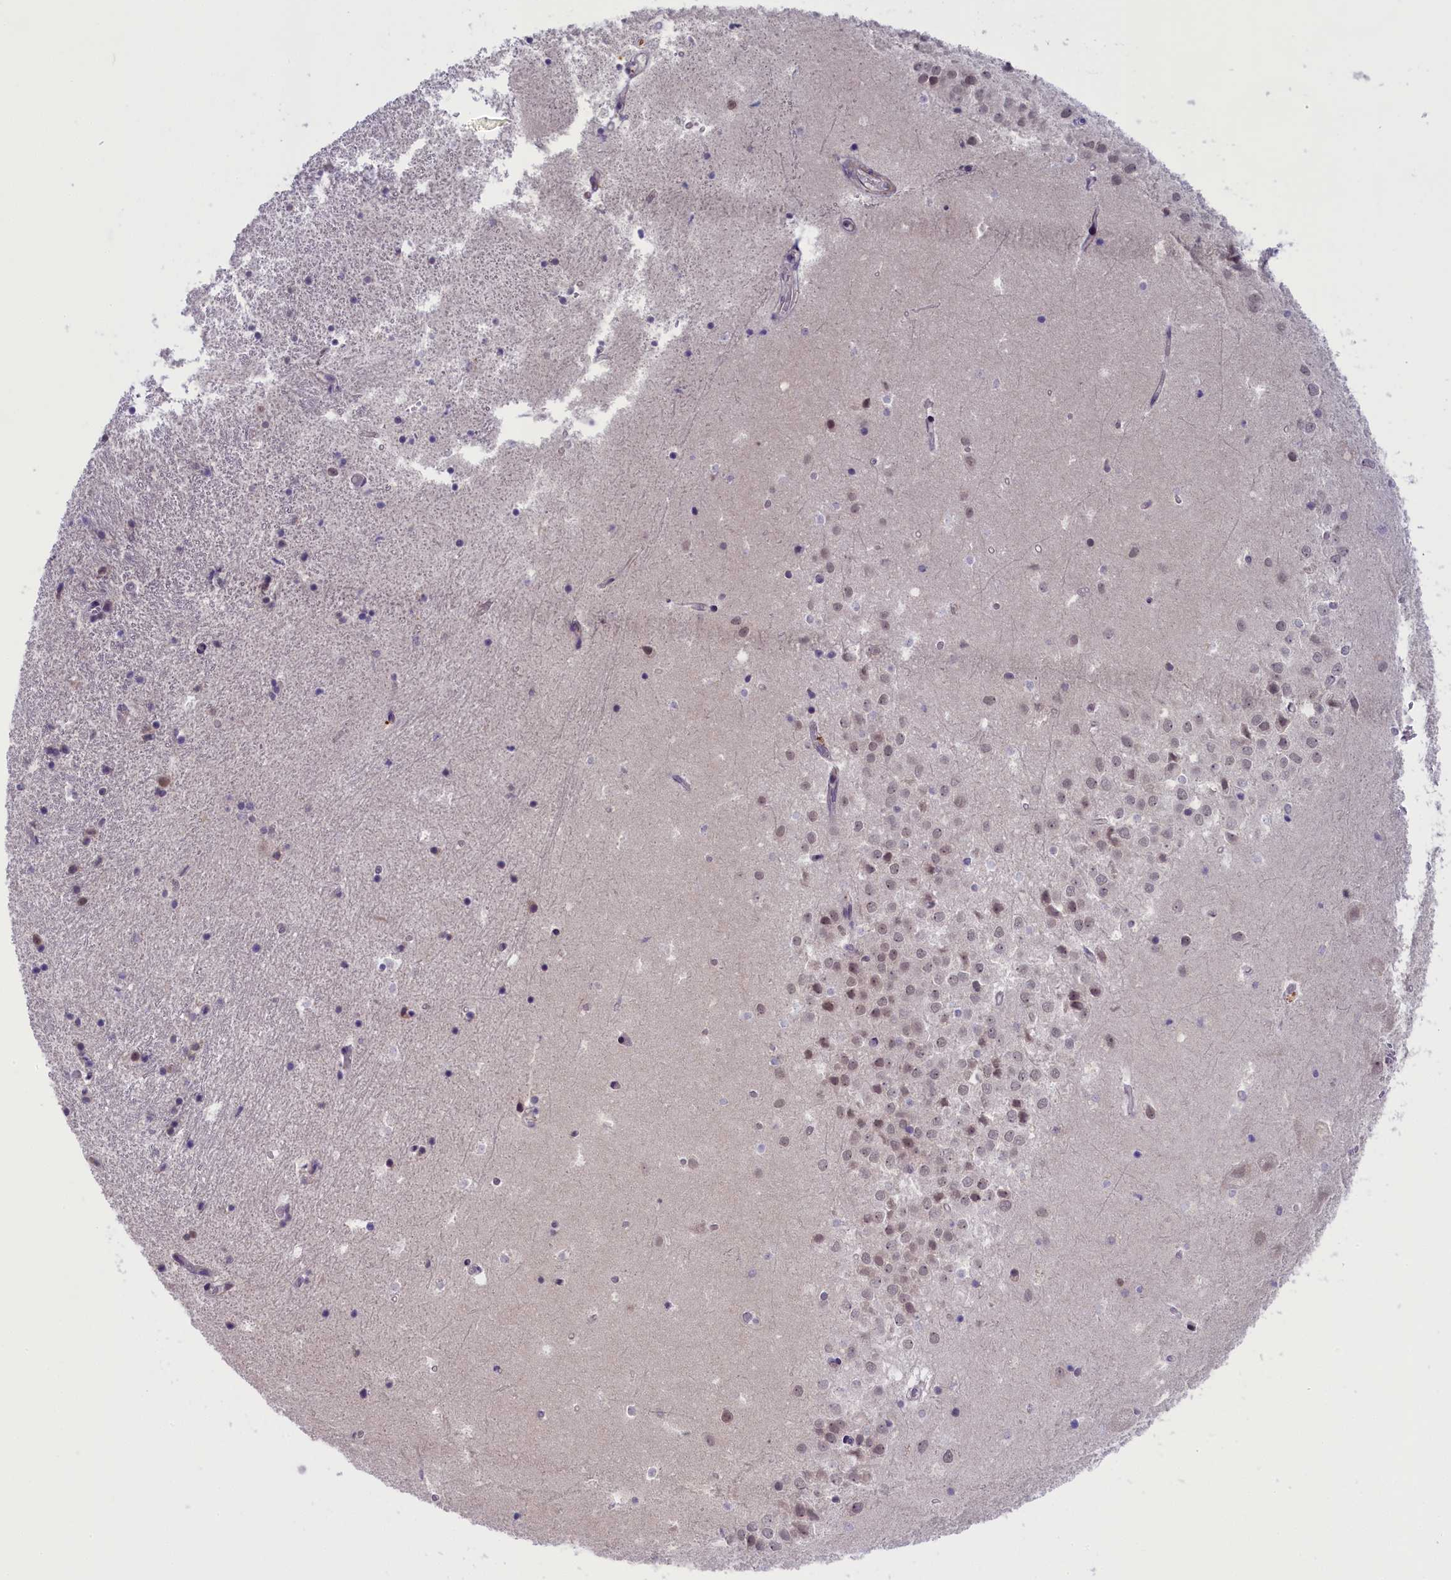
{"staining": {"intensity": "weak", "quantity": "<25%", "location": "nuclear"}, "tissue": "hippocampus", "cell_type": "Glial cells", "image_type": "normal", "snomed": [{"axis": "morphology", "description": "Normal tissue, NOS"}, {"axis": "topography", "description": "Hippocampus"}], "caption": "A high-resolution micrograph shows IHC staining of benign hippocampus, which shows no significant staining in glial cells.", "gene": "CRAMP1", "patient": {"sex": "female", "age": 52}}